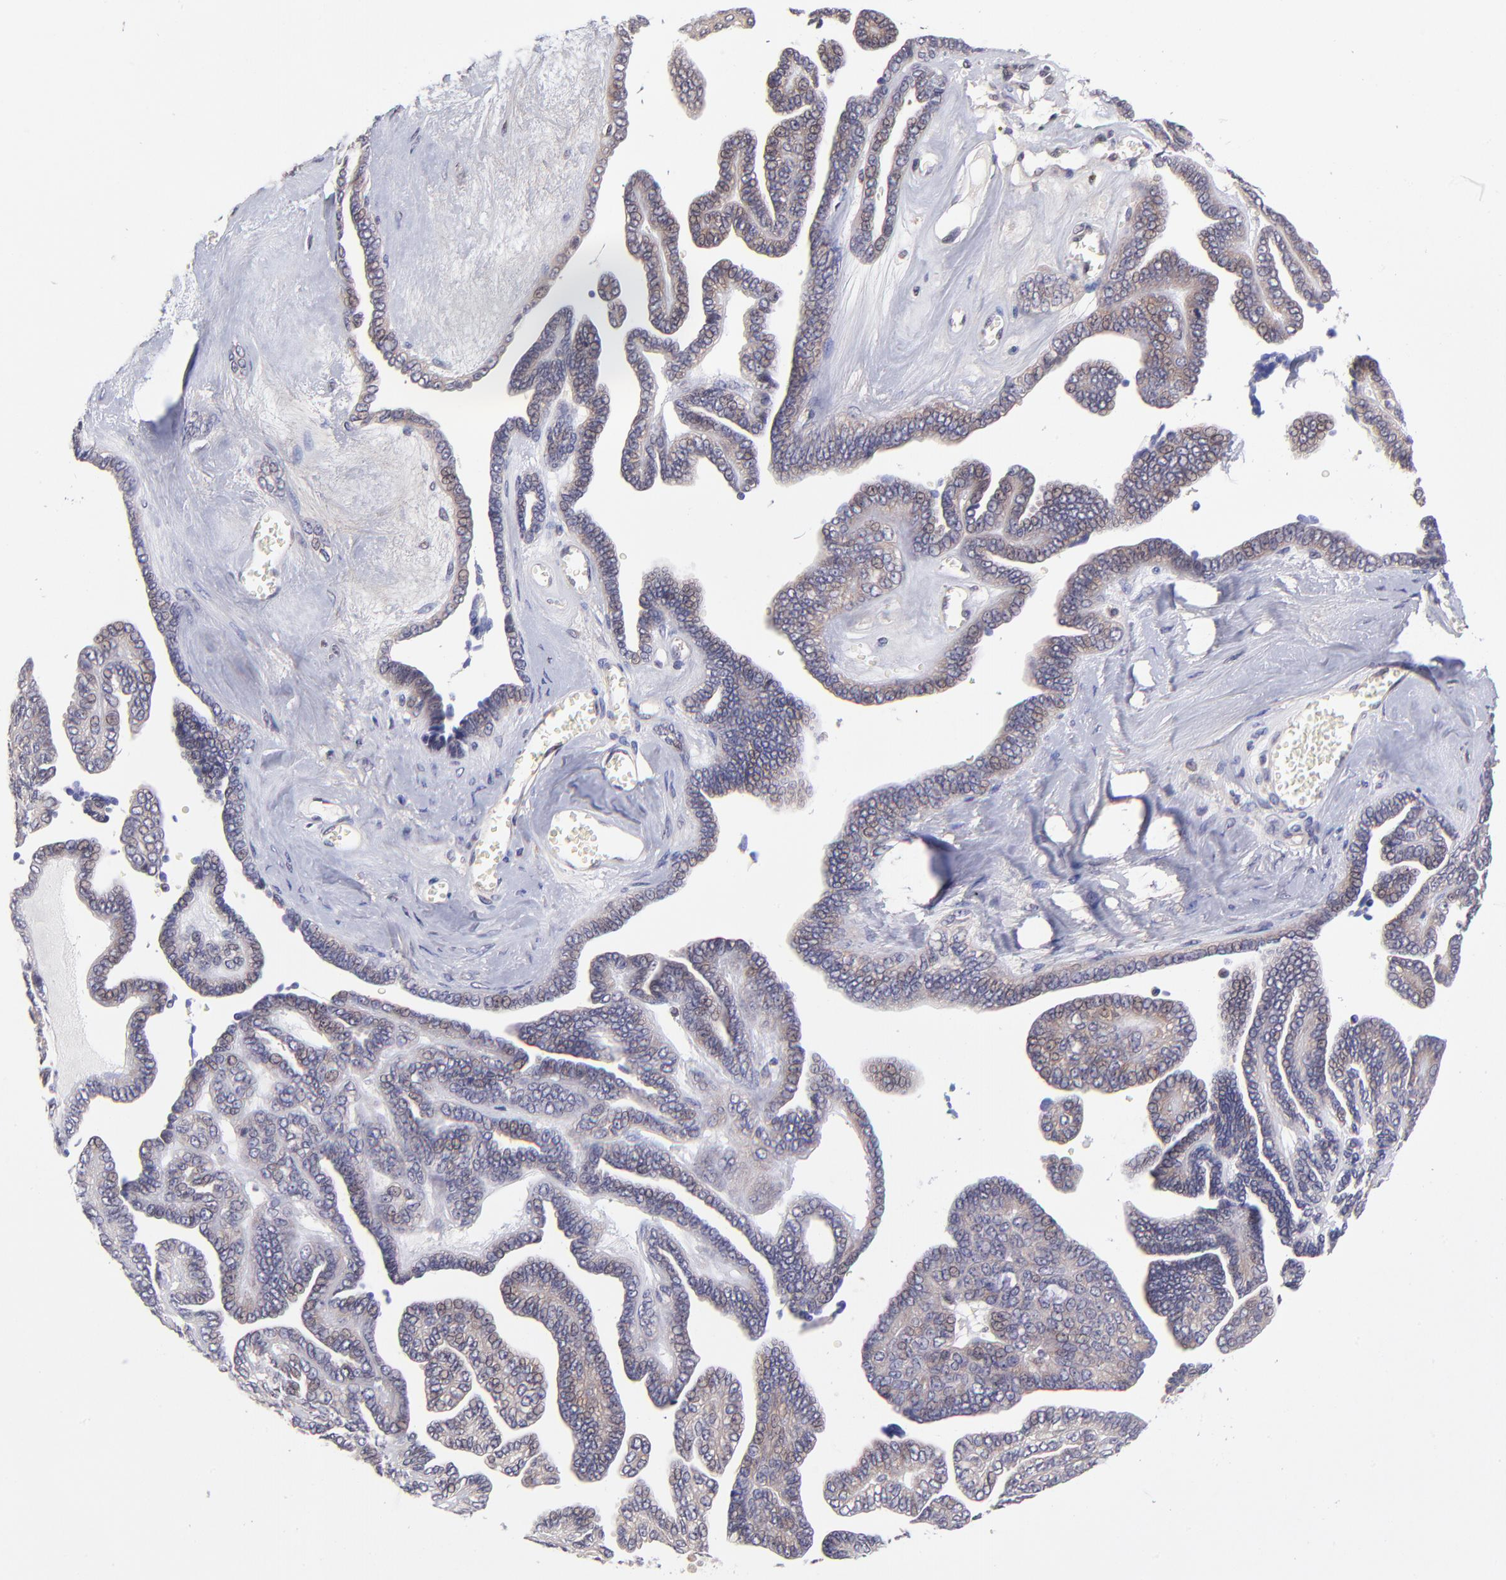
{"staining": {"intensity": "weak", "quantity": "<25%", "location": "cytoplasmic/membranous,nuclear"}, "tissue": "ovarian cancer", "cell_type": "Tumor cells", "image_type": "cancer", "snomed": [{"axis": "morphology", "description": "Cystadenocarcinoma, serous, NOS"}, {"axis": "topography", "description": "Ovary"}], "caption": "High magnification brightfield microscopy of serous cystadenocarcinoma (ovarian) stained with DAB (brown) and counterstained with hematoxylin (blue): tumor cells show no significant staining.", "gene": "NSF", "patient": {"sex": "female", "age": 71}}